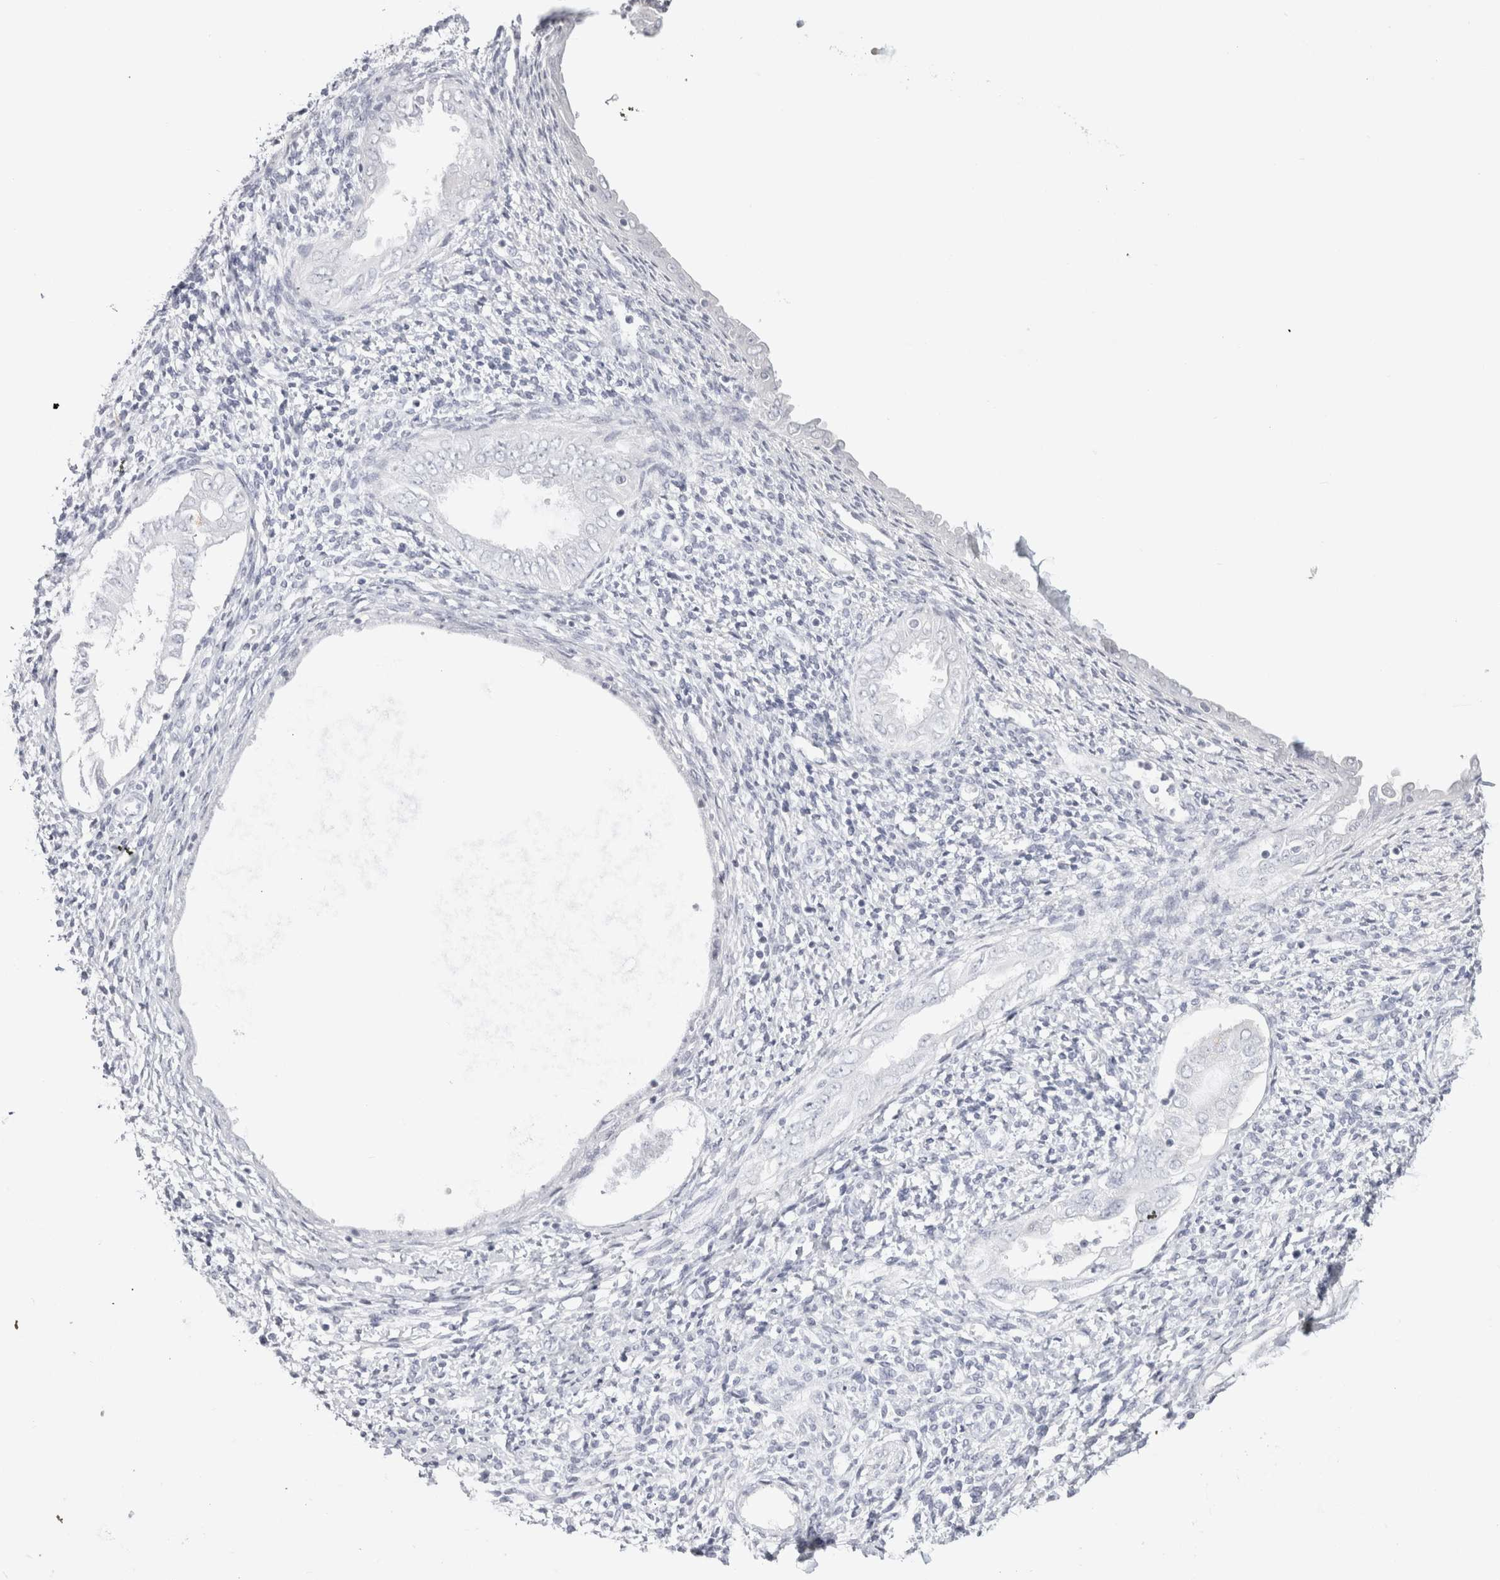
{"staining": {"intensity": "negative", "quantity": "none", "location": "none"}, "tissue": "endometrium", "cell_type": "Cells in endometrial stroma", "image_type": "normal", "snomed": [{"axis": "morphology", "description": "Normal tissue, NOS"}, {"axis": "topography", "description": "Endometrium"}], "caption": "This histopathology image is of unremarkable endometrium stained with immunohistochemistry (IHC) to label a protein in brown with the nuclei are counter-stained blue. There is no staining in cells in endometrial stroma.", "gene": "GARIN1A", "patient": {"sex": "female", "age": 66}}